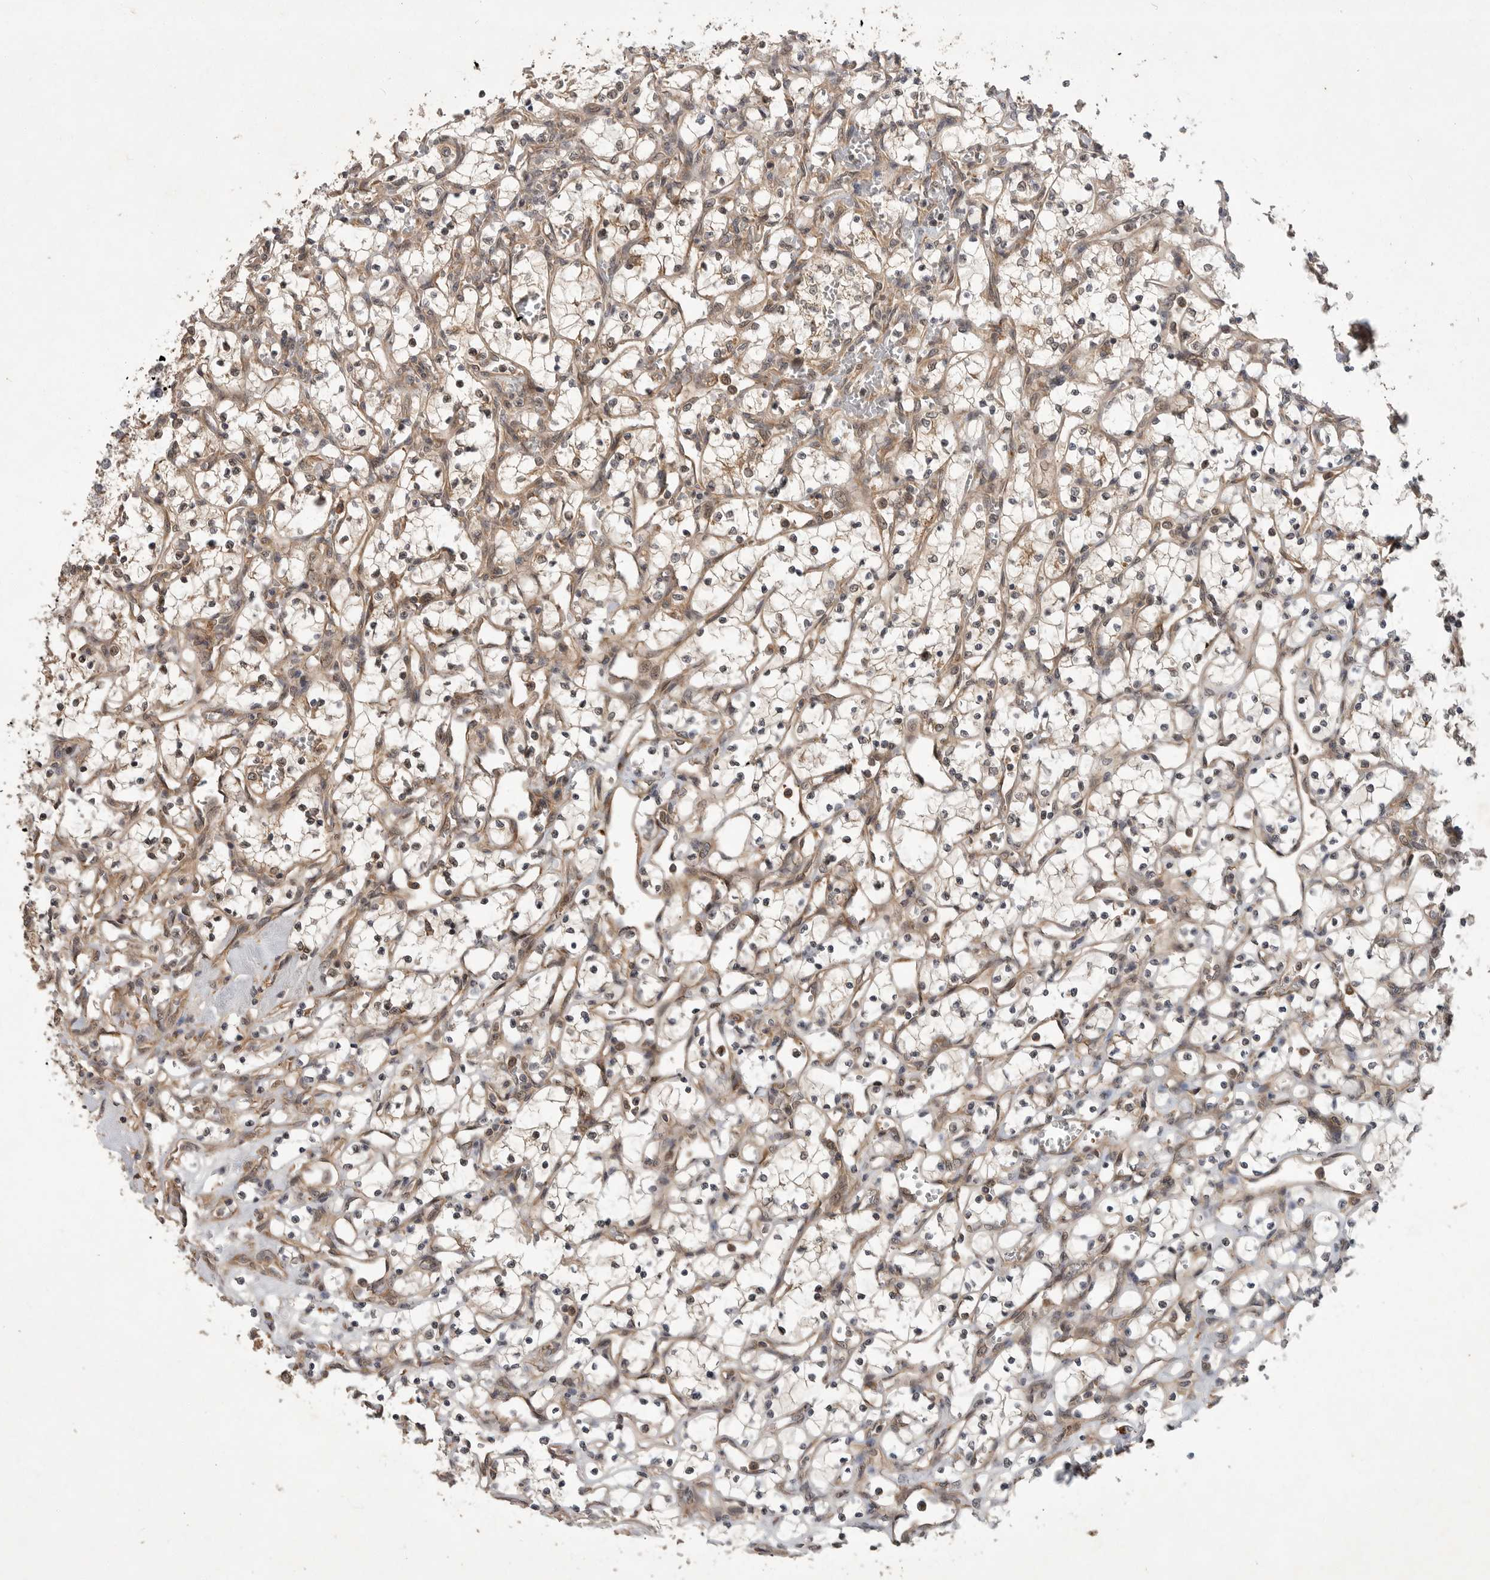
{"staining": {"intensity": "weak", "quantity": "25%-75%", "location": "nuclear"}, "tissue": "renal cancer", "cell_type": "Tumor cells", "image_type": "cancer", "snomed": [{"axis": "morphology", "description": "Adenocarcinoma, NOS"}, {"axis": "topography", "description": "Kidney"}], "caption": "This photomicrograph displays immunohistochemistry (IHC) staining of renal cancer (adenocarcinoma), with low weak nuclear staining in about 25%-75% of tumor cells.", "gene": "OSBPL9", "patient": {"sex": "female", "age": 69}}